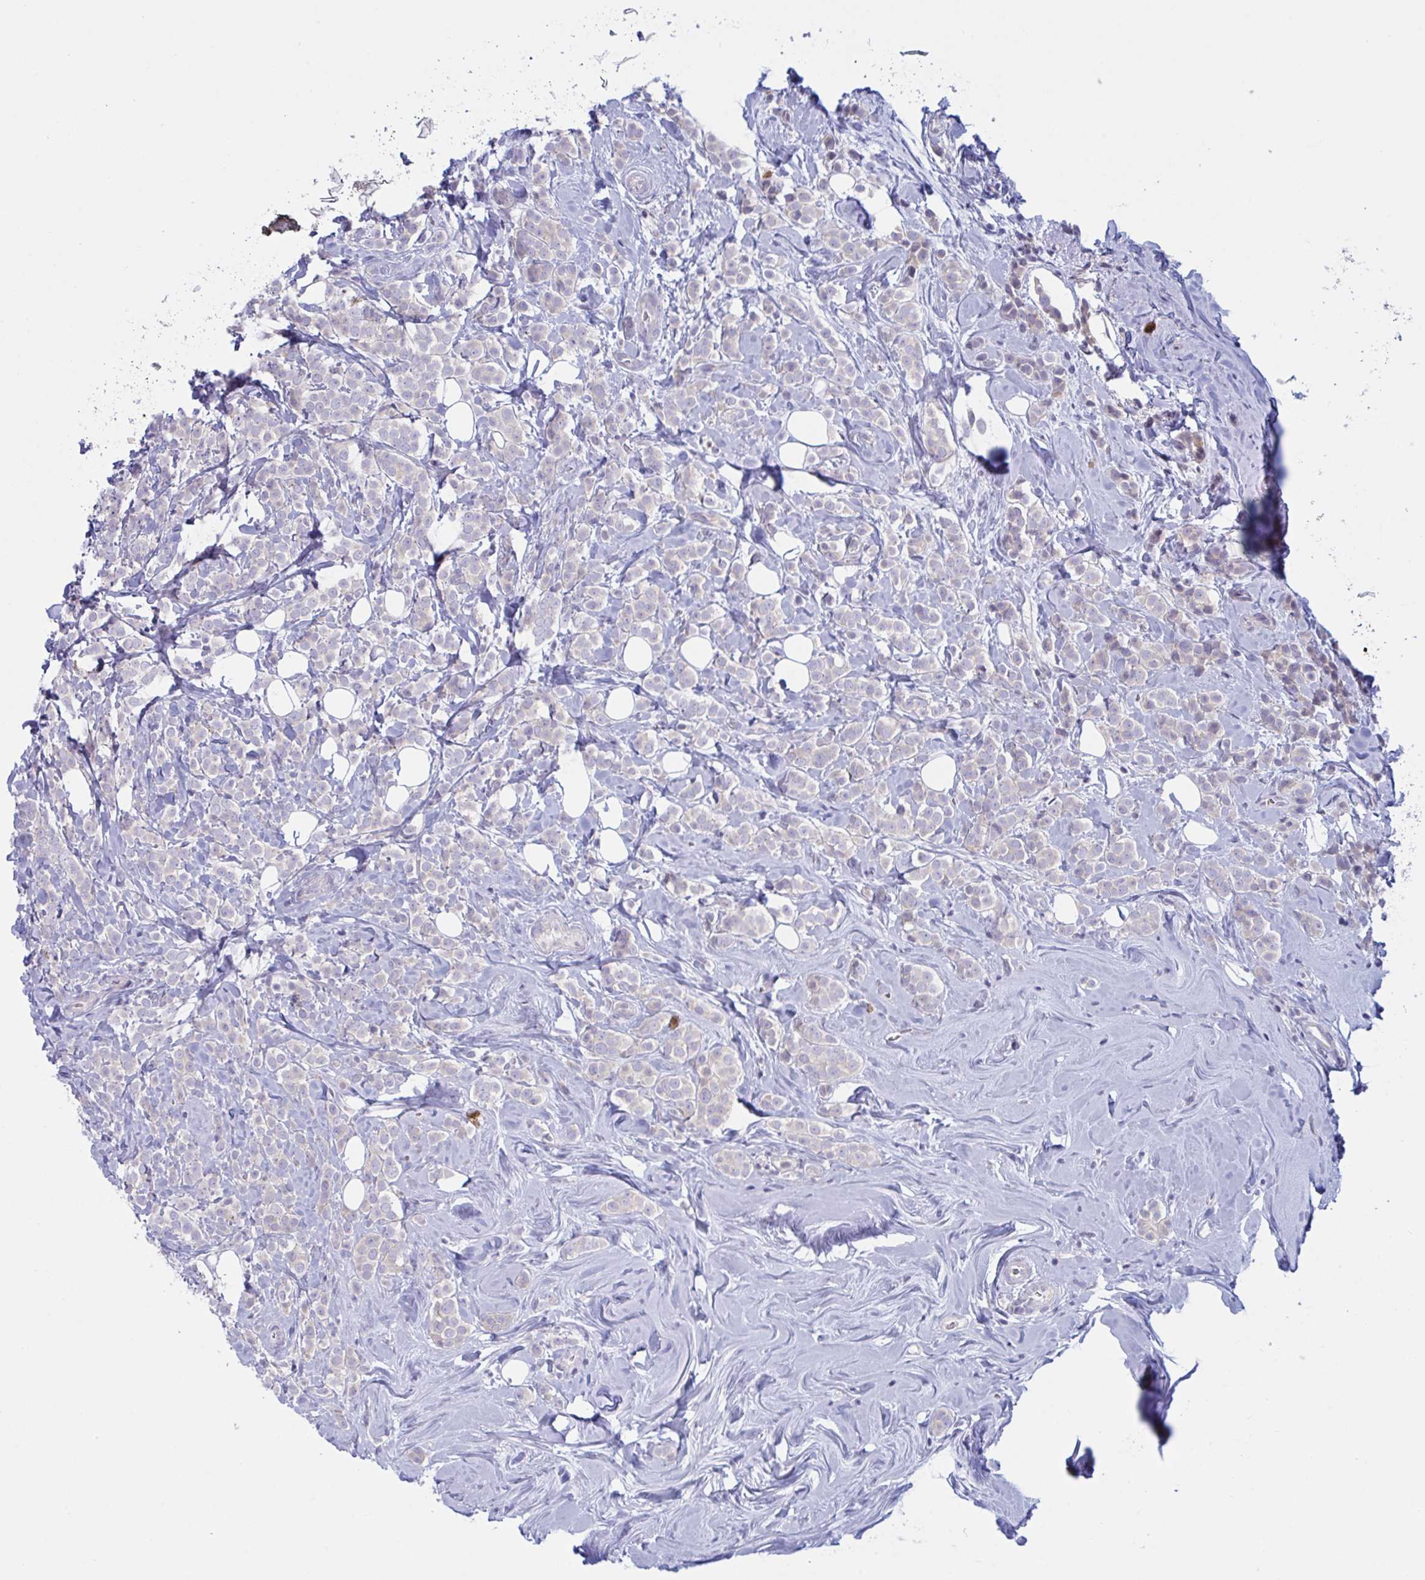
{"staining": {"intensity": "negative", "quantity": "none", "location": "none"}, "tissue": "breast cancer", "cell_type": "Tumor cells", "image_type": "cancer", "snomed": [{"axis": "morphology", "description": "Lobular carcinoma"}, {"axis": "topography", "description": "Breast"}], "caption": "This photomicrograph is of breast cancer stained with immunohistochemistry to label a protein in brown with the nuclei are counter-stained blue. There is no positivity in tumor cells.", "gene": "NAA30", "patient": {"sex": "female", "age": 49}}